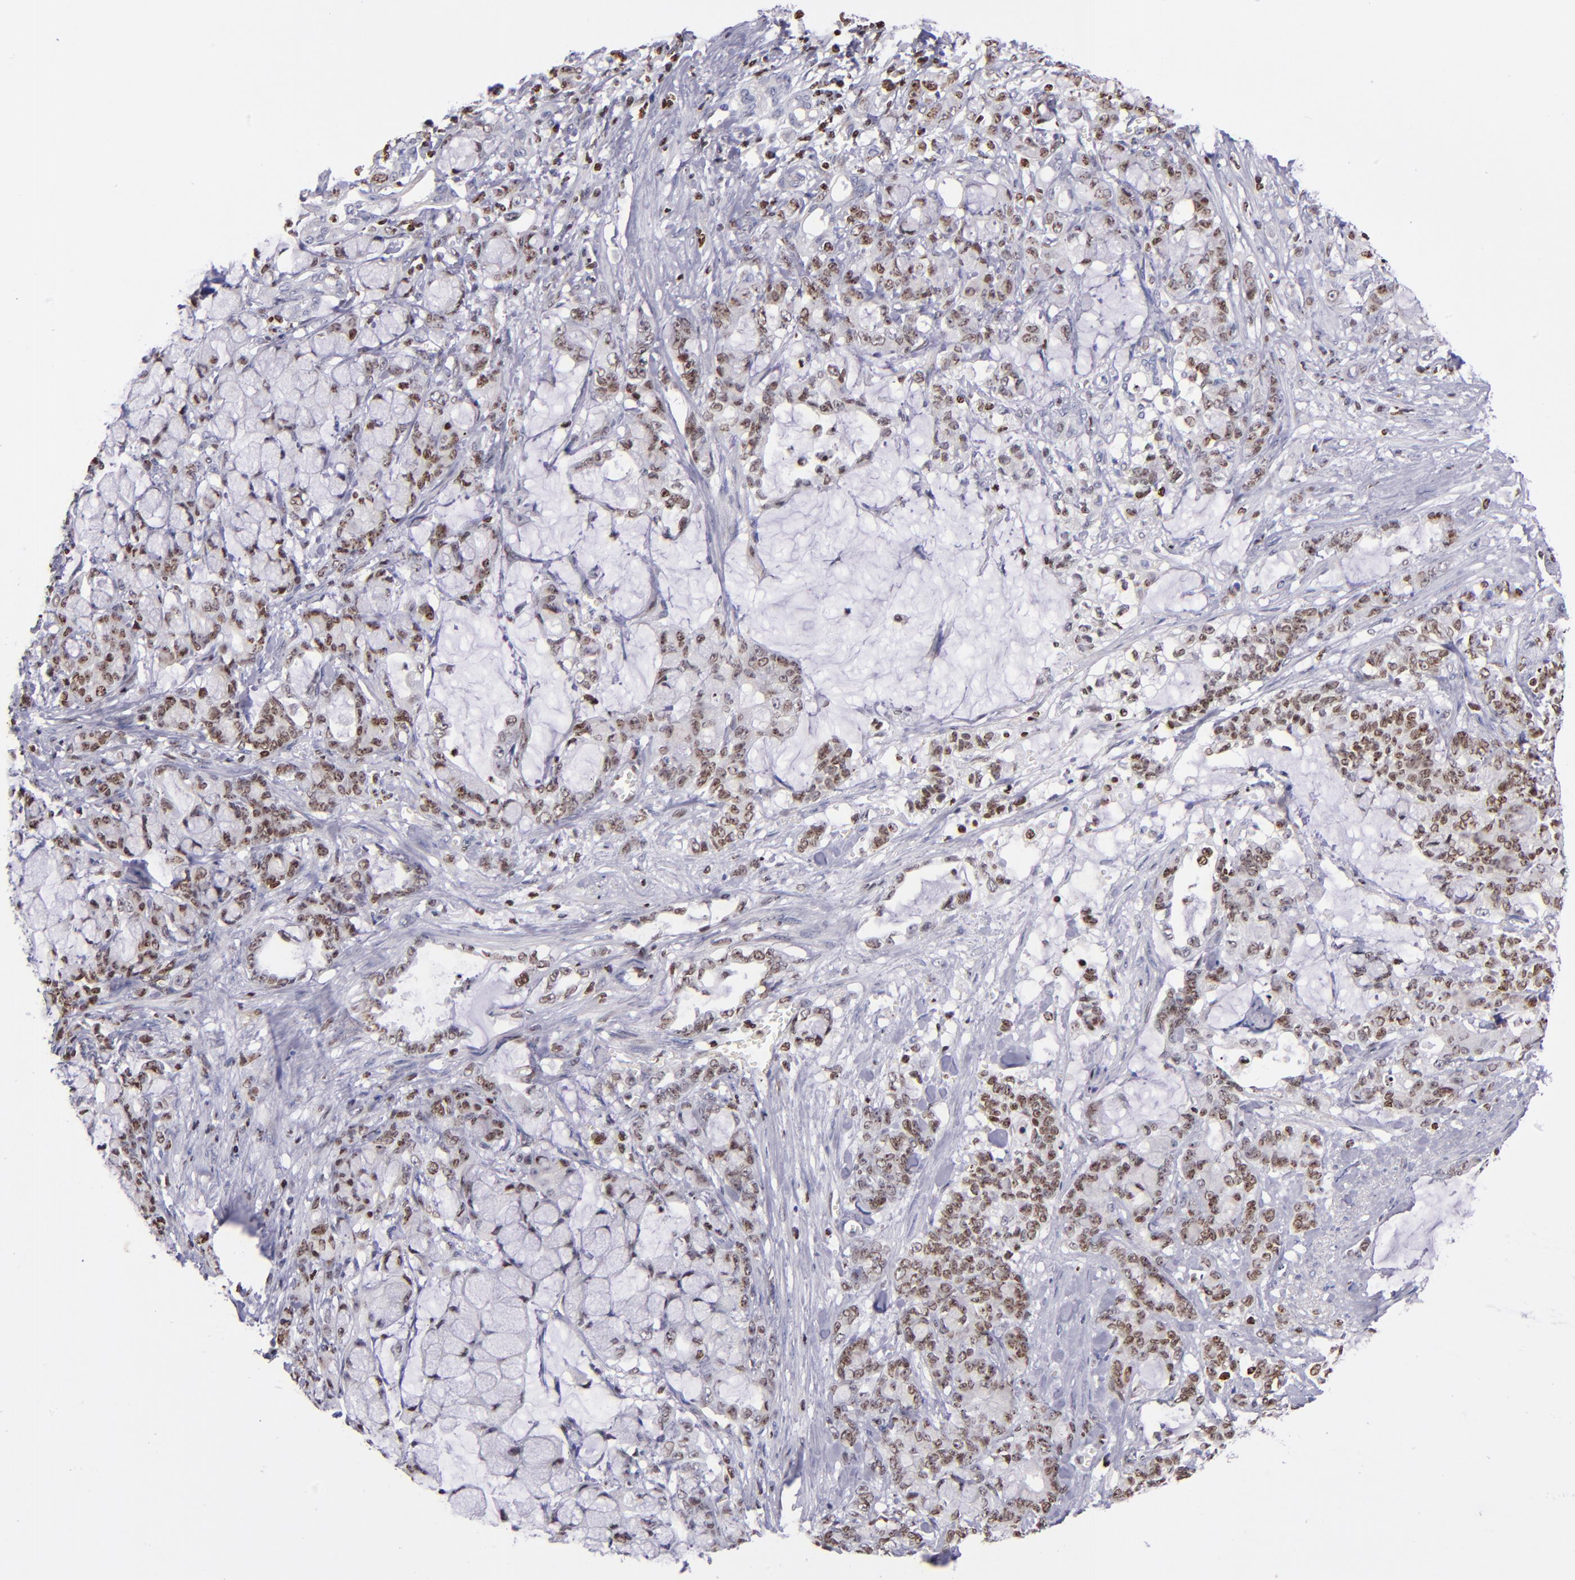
{"staining": {"intensity": "weak", "quantity": "25%-75%", "location": "nuclear"}, "tissue": "pancreatic cancer", "cell_type": "Tumor cells", "image_type": "cancer", "snomed": [{"axis": "morphology", "description": "Adenocarcinoma, NOS"}, {"axis": "topography", "description": "Pancreas"}], "caption": "Human pancreatic cancer (adenocarcinoma) stained for a protein (brown) displays weak nuclear positive positivity in about 25%-75% of tumor cells.", "gene": "CDKL5", "patient": {"sex": "female", "age": 73}}